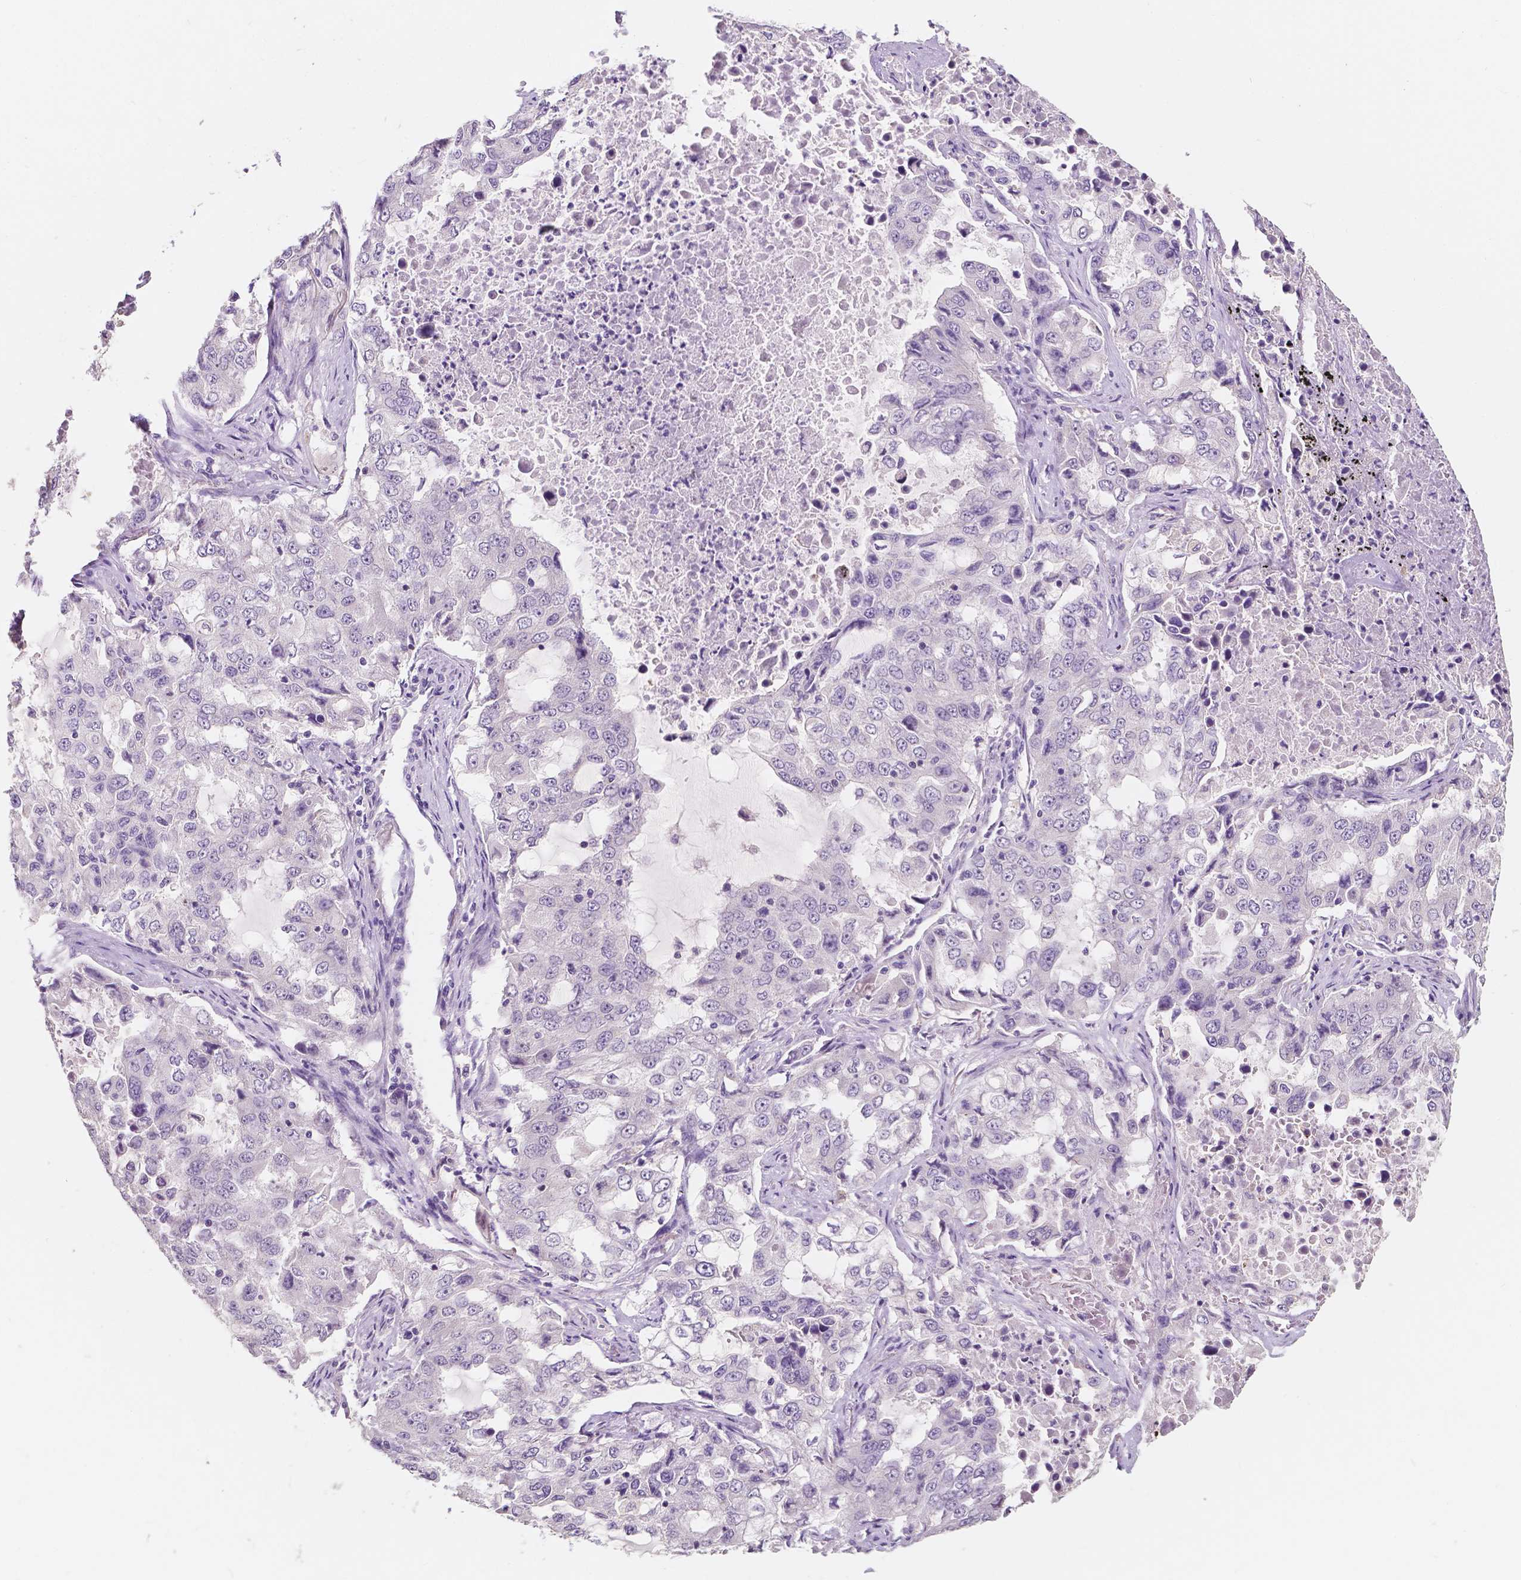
{"staining": {"intensity": "negative", "quantity": "none", "location": "none"}, "tissue": "lung cancer", "cell_type": "Tumor cells", "image_type": "cancer", "snomed": [{"axis": "morphology", "description": "Adenocarcinoma, NOS"}, {"axis": "topography", "description": "Lung"}], "caption": "Lung cancer (adenocarcinoma) was stained to show a protein in brown. There is no significant expression in tumor cells.", "gene": "SIRT2", "patient": {"sex": "female", "age": 61}}